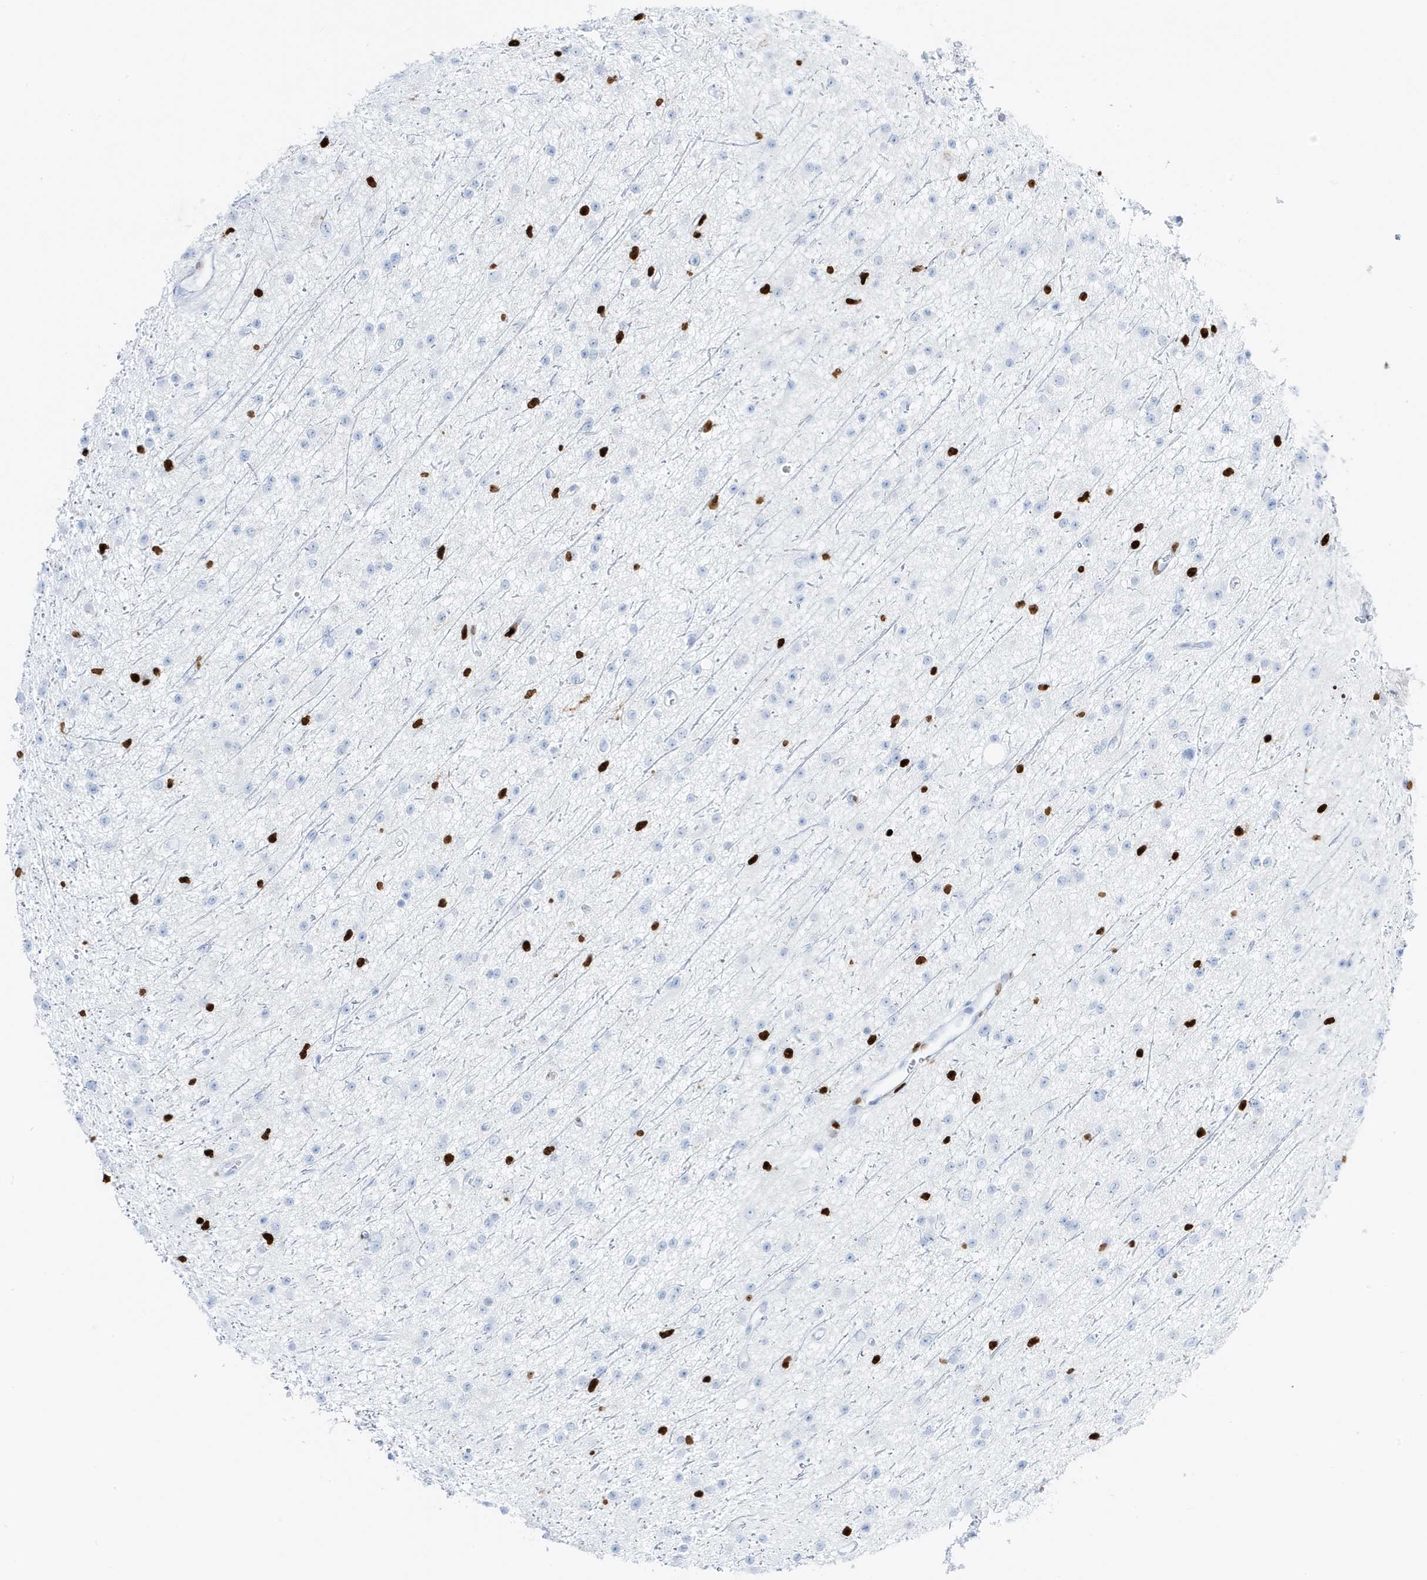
{"staining": {"intensity": "negative", "quantity": "none", "location": "none"}, "tissue": "glioma", "cell_type": "Tumor cells", "image_type": "cancer", "snomed": [{"axis": "morphology", "description": "Glioma, malignant, Low grade"}, {"axis": "topography", "description": "Cerebral cortex"}], "caption": "This is an immunohistochemistry (IHC) histopathology image of glioma. There is no positivity in tumor cells.", "gene": "MNDA", "patient": {"sex": "female", "age": 39}}